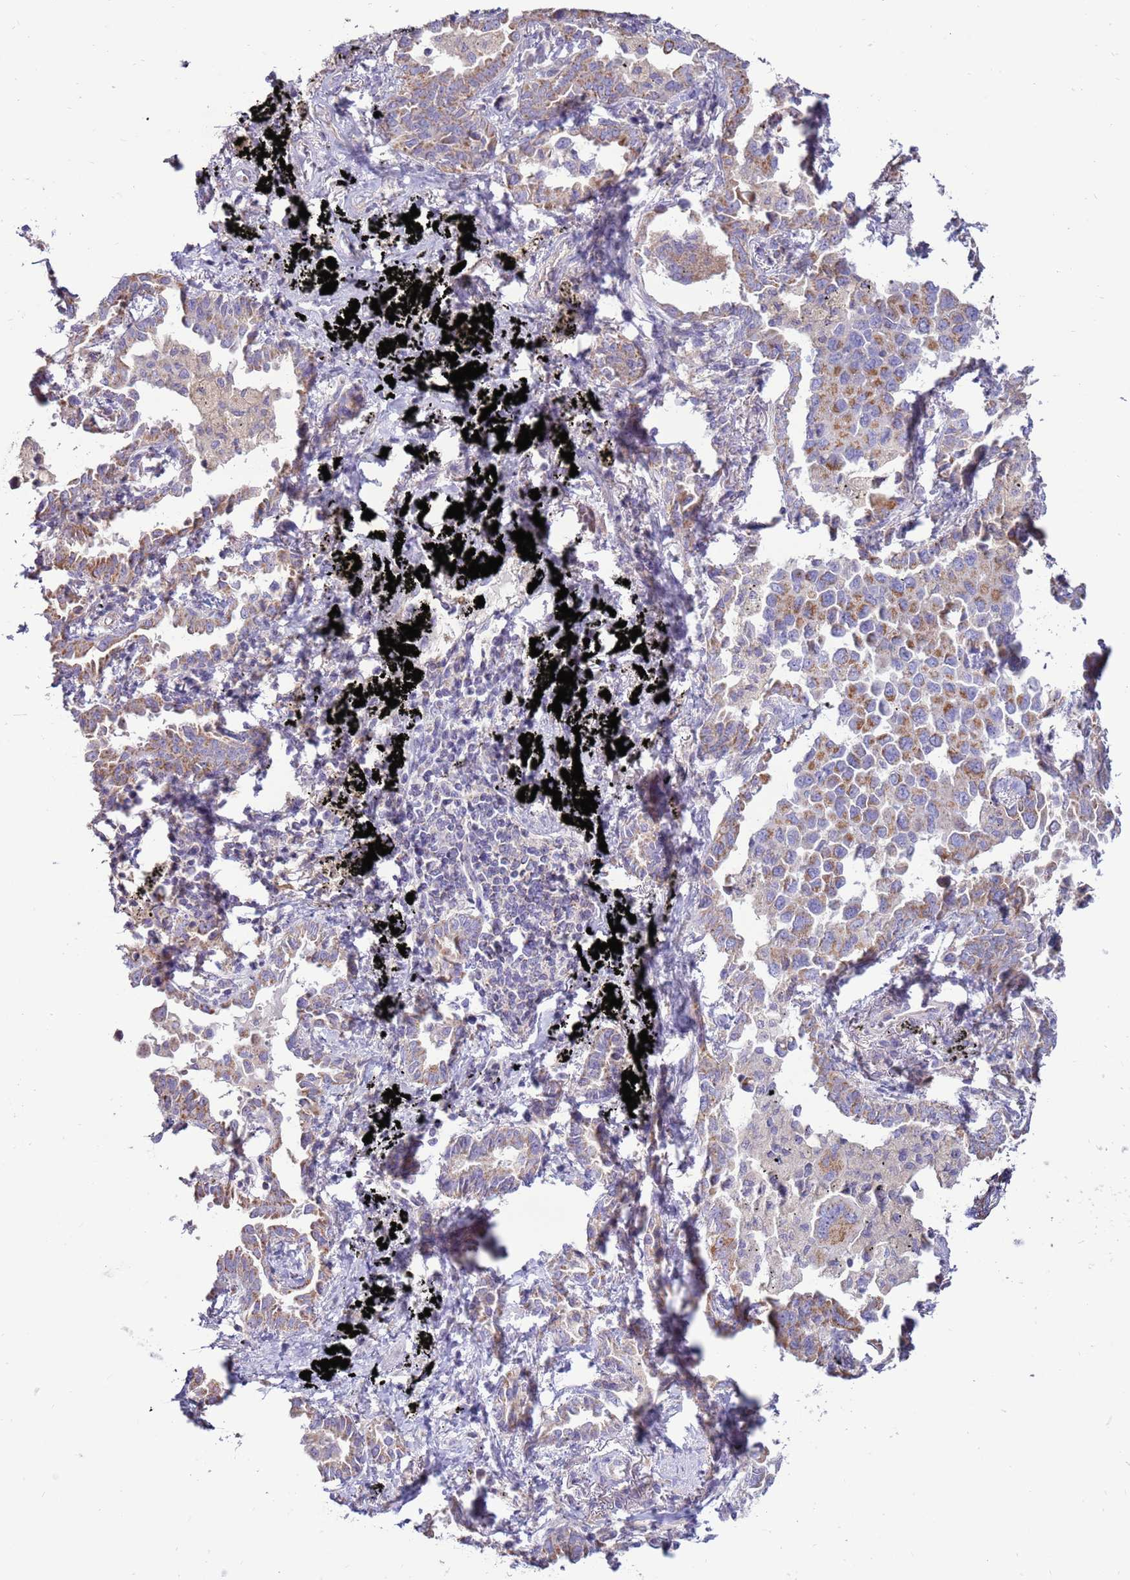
{"staining": {"intensity": "moderate", "quantity": "25%-75%", "location": "cytoplasmic/membranous"}, "tissue": "lung cancer", "cell_type": "Tumor cells", "image_type": "cancer", "snomed": [{"axis": "morphology", "description": "Adenocarcinoma, NOS"}, {"axis": "topography", "description": "Lung"}], "caption": "Lung adenocarcinoma was stained to show a protein in brown. There is medium levels of moderate cytoplasmic/membranous positivity in approximately 25%-75% of tumor cells. (IHC, brightfield microscopy, high magnification).", "gene": "TRAPPC4", "patient": {"sex": "male", "age": 67}}